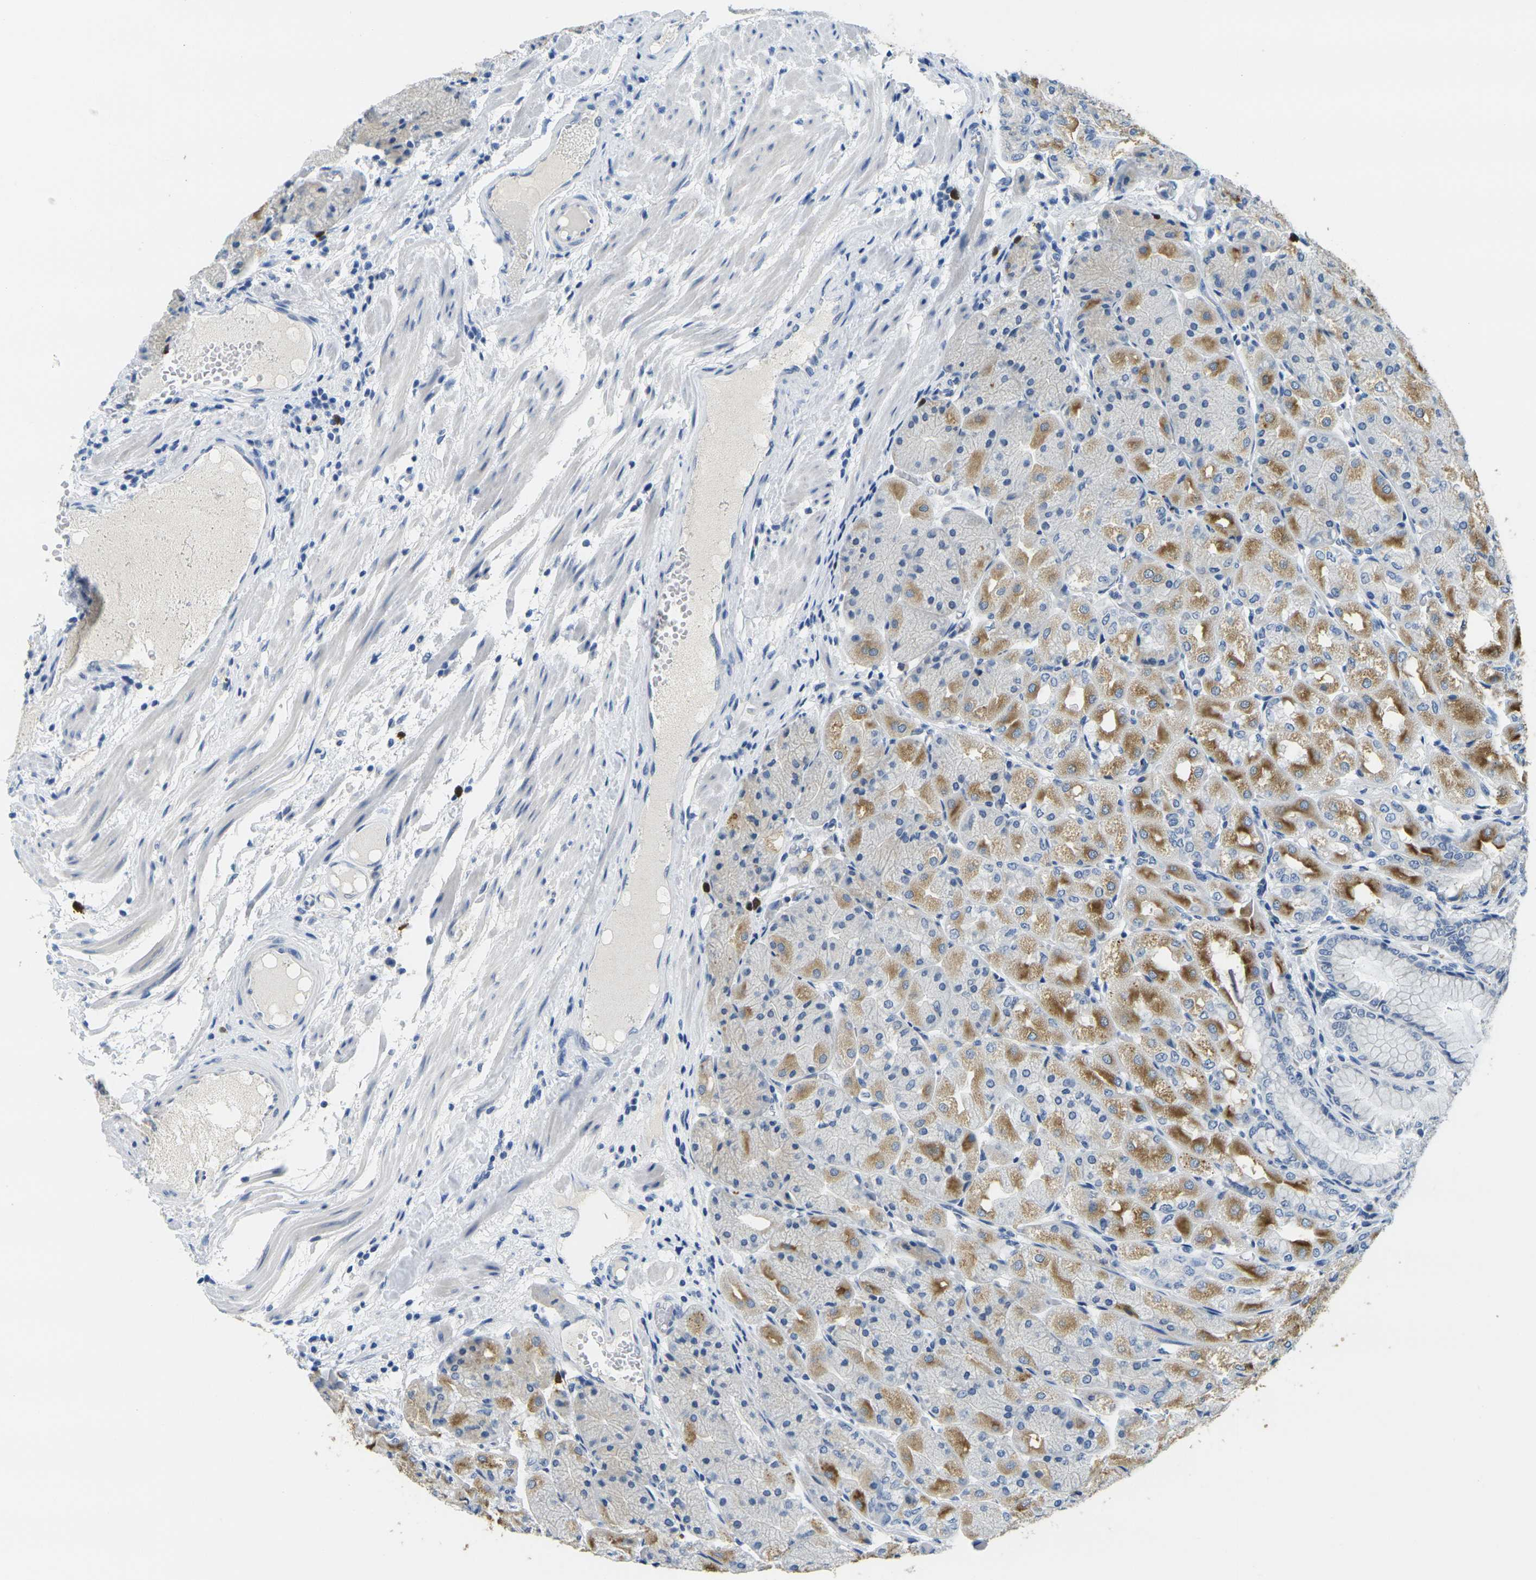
{"staining": {"intensity": "strong", "quantity": "25%-75%", "location": "cytoplasmic/membranous"}, "tissue": "stomach", "cell_type": "Glandular cells", "image_type": "normal", "snomed": [{"axis": "morphology", "description": "Normal tissue, NOS"}, {"axis": "topography", "description": "Stomach, upper"}], "caption": "This micrograph reveals immunohistochemistry (IHC) staining of normal stomach, with high strong cytoplasmic/membranous positivity in about 25%-75% of glandular cells.", "gene": "GPR15", "patient": {"sex": "male", "age": 72}}